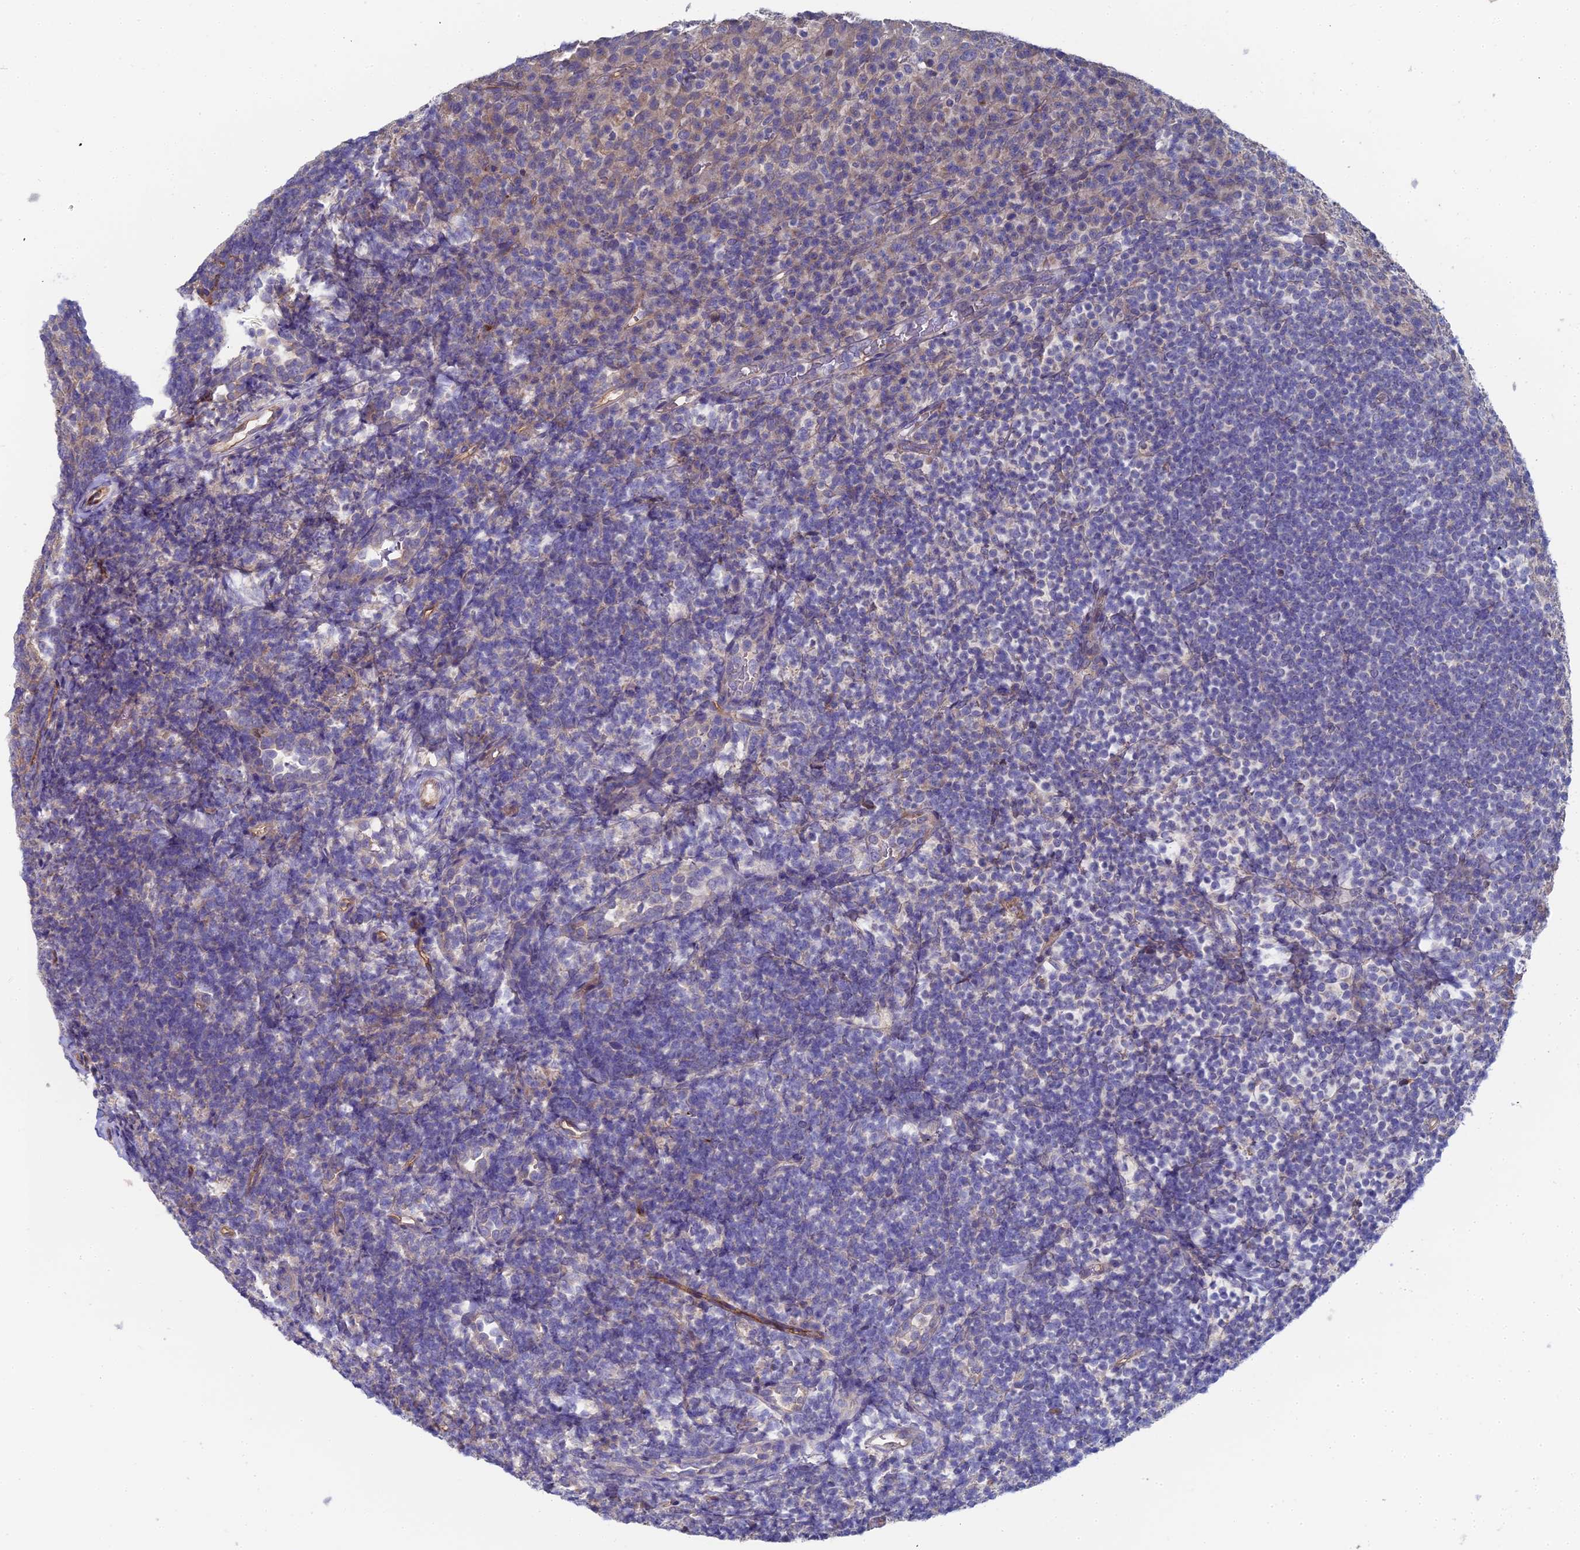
{"staining": {"intensity": "negative", "quantity": "none", "location": "none"}, "tissue": "tonsil", "cell_type": "Germinal center cells", "image_type": "normal", "snomed": [{"axis": "morphology", "description": "Normal tissue, NOS"}, {"axis": "topography", "description": "Tonsil"}], "caption": "An immunohistochemistry (IHC) photomicrograph of normal tonsil is shown. There is no staining in germinal center cells of tonsil. (DAB (3,3'-diaminobenzidine) immunohistochemistry (IHC), high magnification).", "gene": "RDX", "patient": {"sex": "female", "age": 10}}